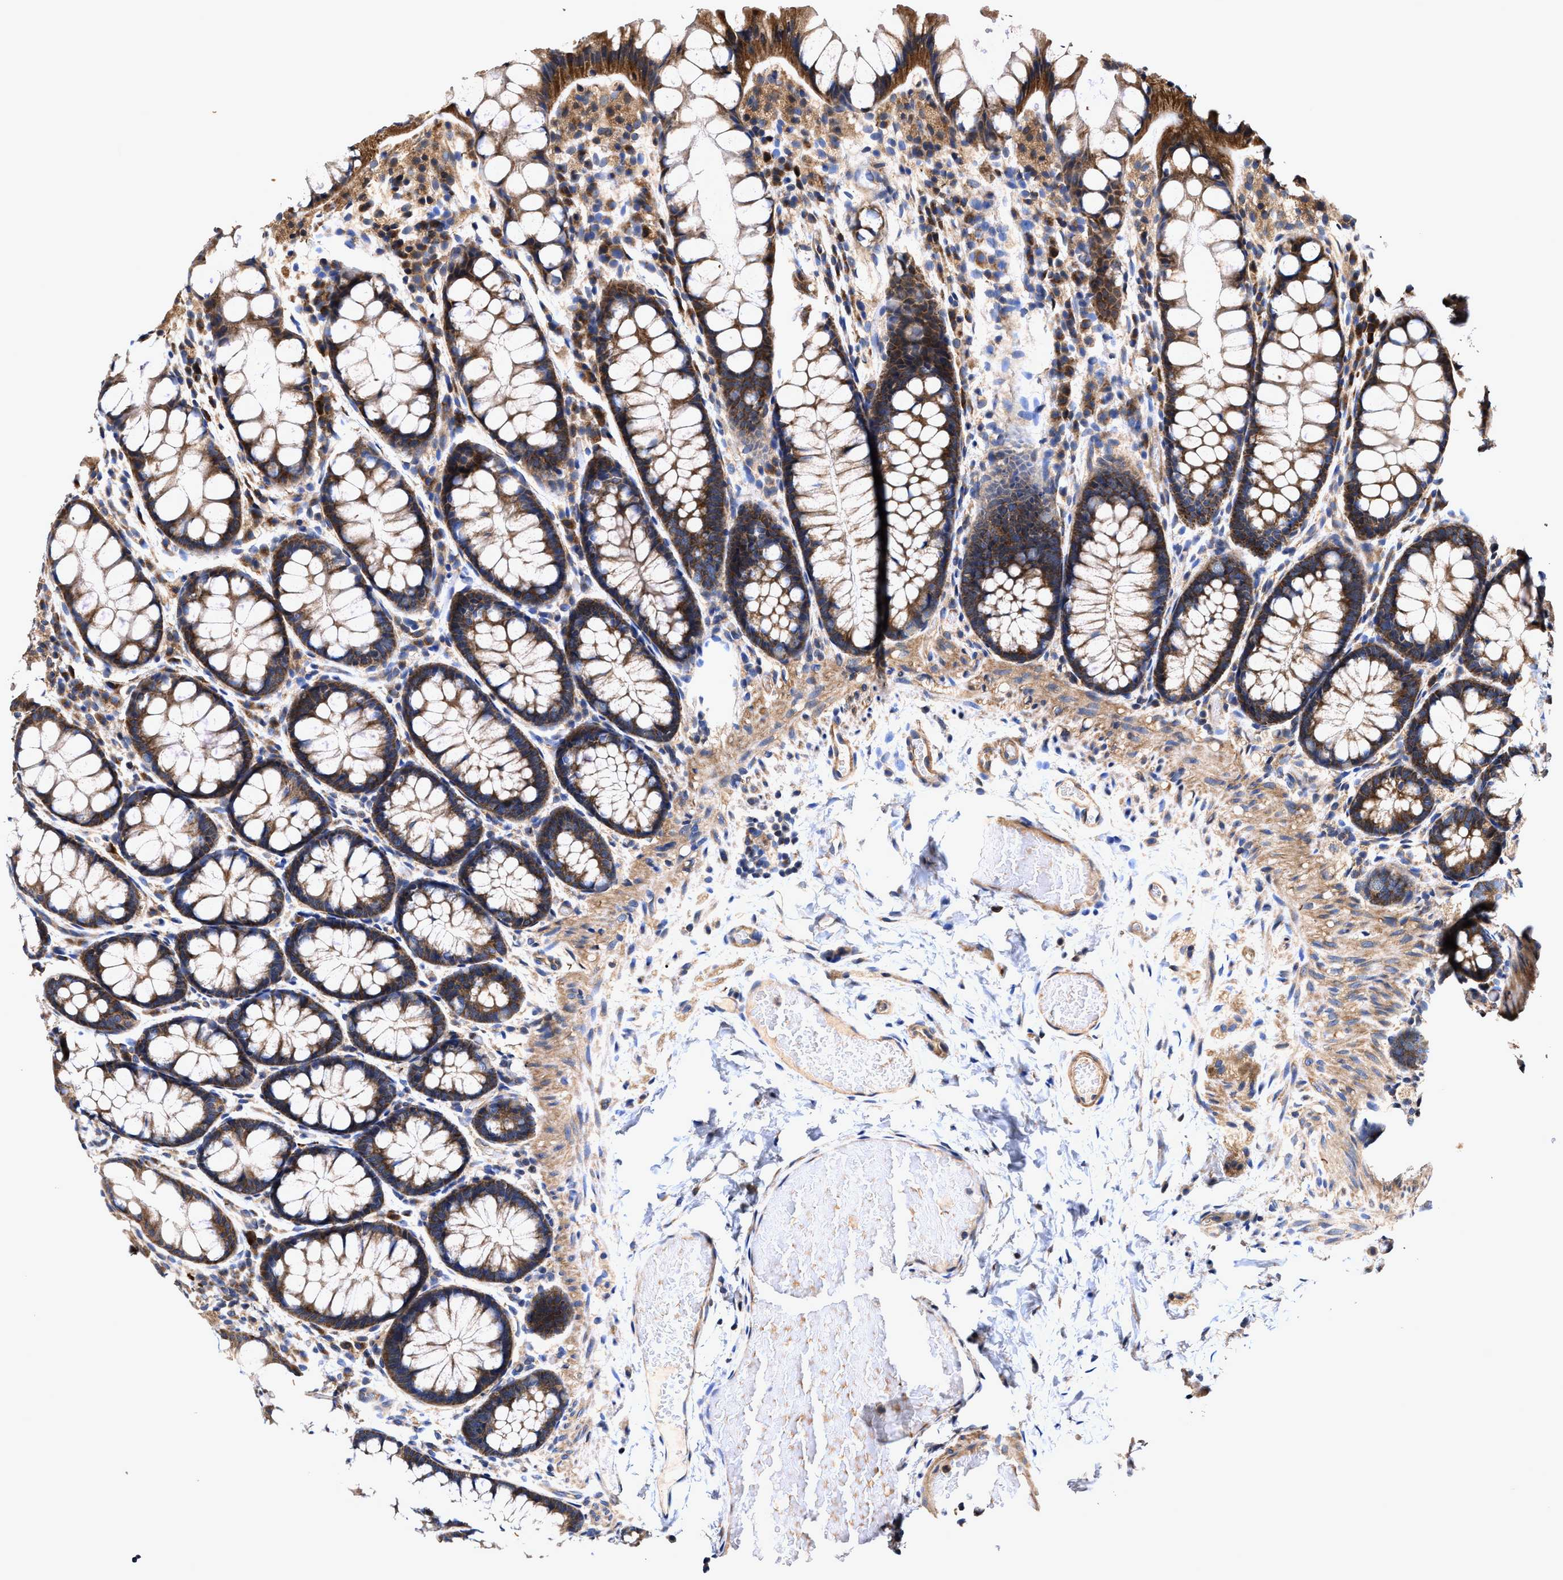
{"staining": {"intensity": "weak", "quantity": ">75%", "location": "cytoplasmic/membranous"}, "tissue": "colon", "cell_type": "Endothelial cells", "image_type": "normal", "snomed": [{"axis": "morphology", "description": "Normal tissue, NOS"}, {"axis": "topography", "description": "Colon"}], "caption": "Brown immunohistochemical staining in unremarkable colon displays weak cytoplasmic/membranous positivity in about >75% of endothelial cells.", "gene": "EFNA4", "patient": {"sex": "male", "age": 47}}